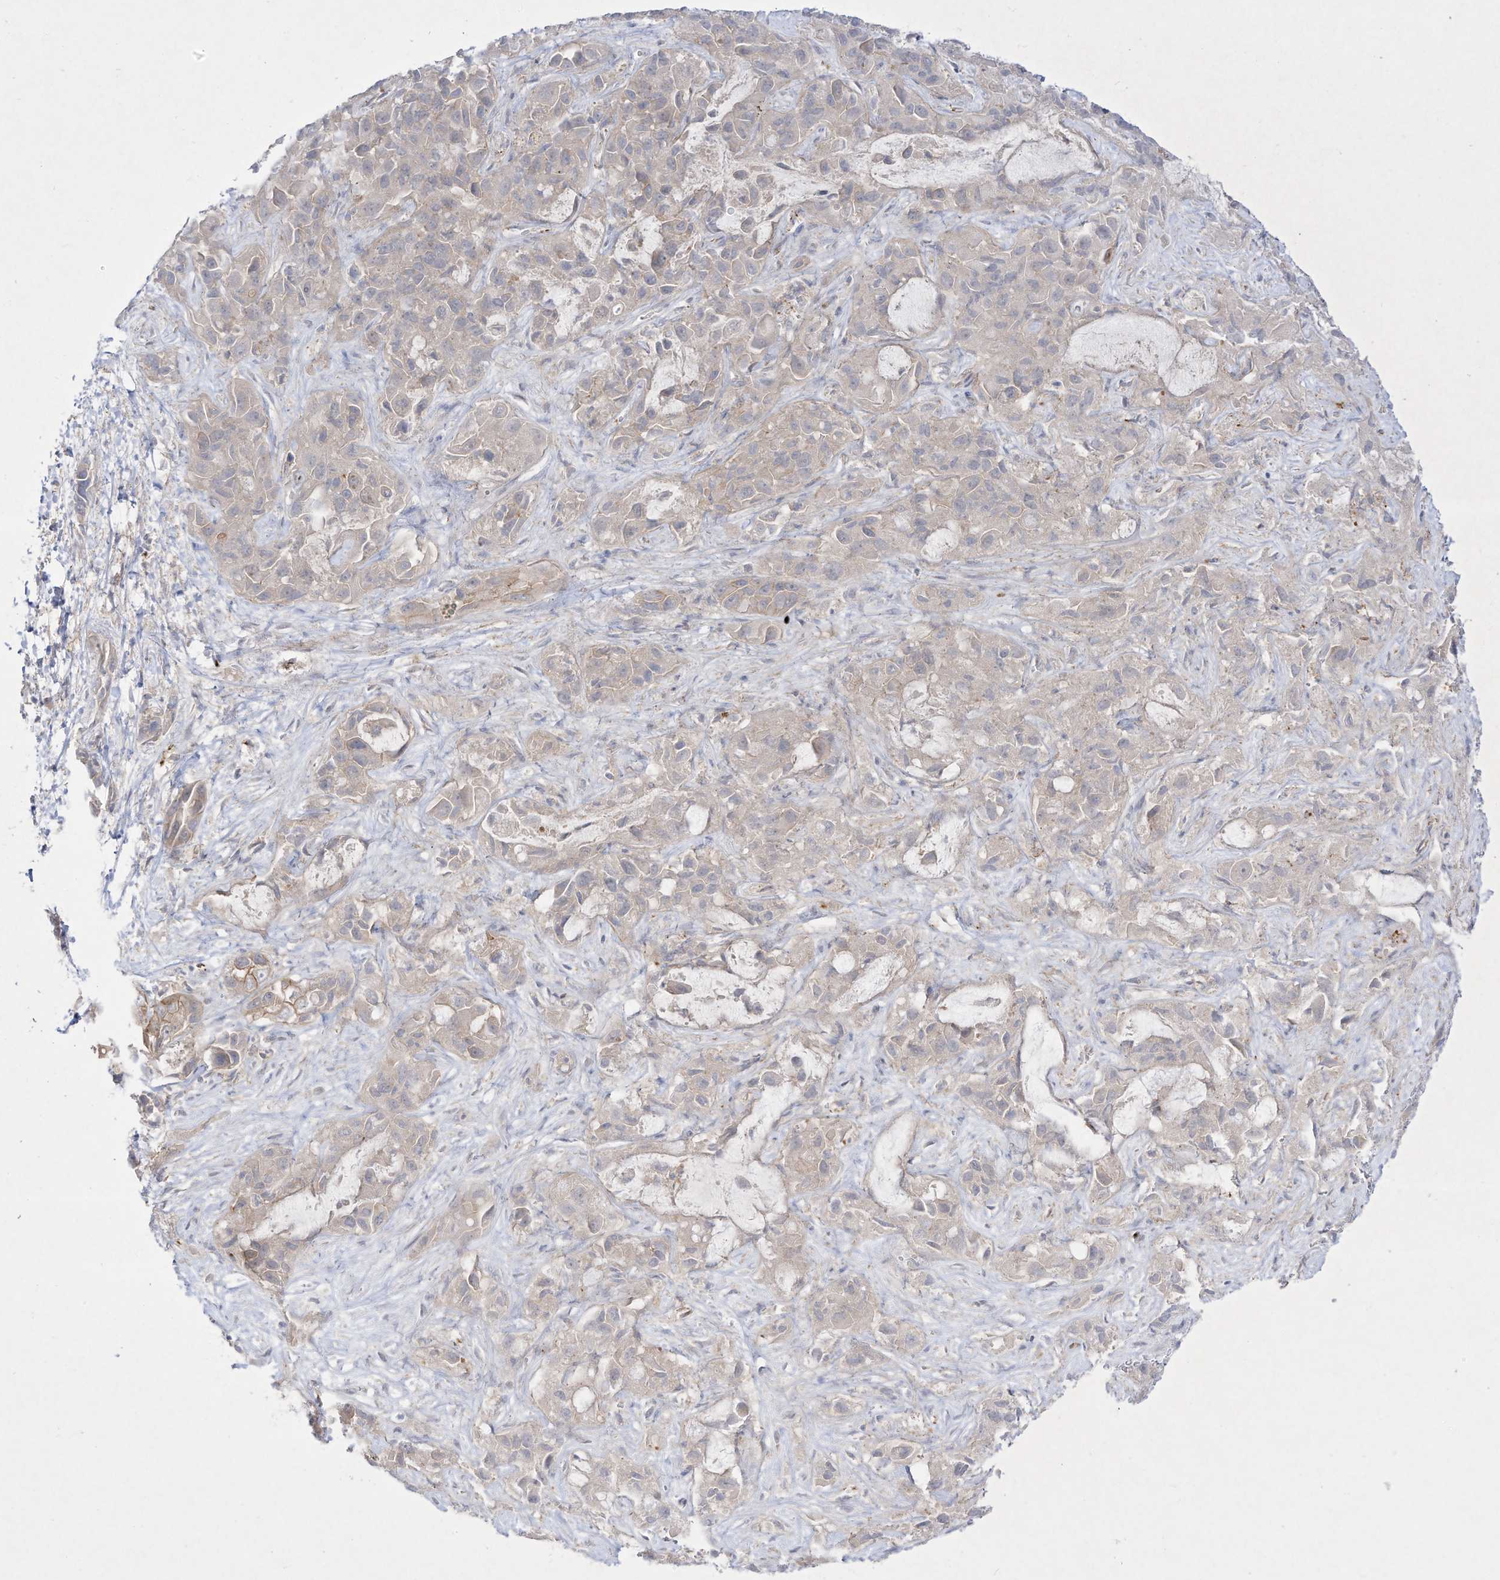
{"staining": {"intensity": "weak", "quantity": ">75%", "location": "cytoplasmic/membranous"}, "tissue": "liver cancer", "cell_type": "Tumor cells", "image_type": "cancer", "snomed": [{"axis": "morphology", "description": "Cholangiocarcinoma"}, {"axis": "topography", "description": "Liver"}], "caption": "Liver cancer (cholangiocarcinoma) stained with a protein marker exhibits weak staining in tumor cells.", "gene": "ZGRF1", "patient": {"sex": "female", "age": 52}}